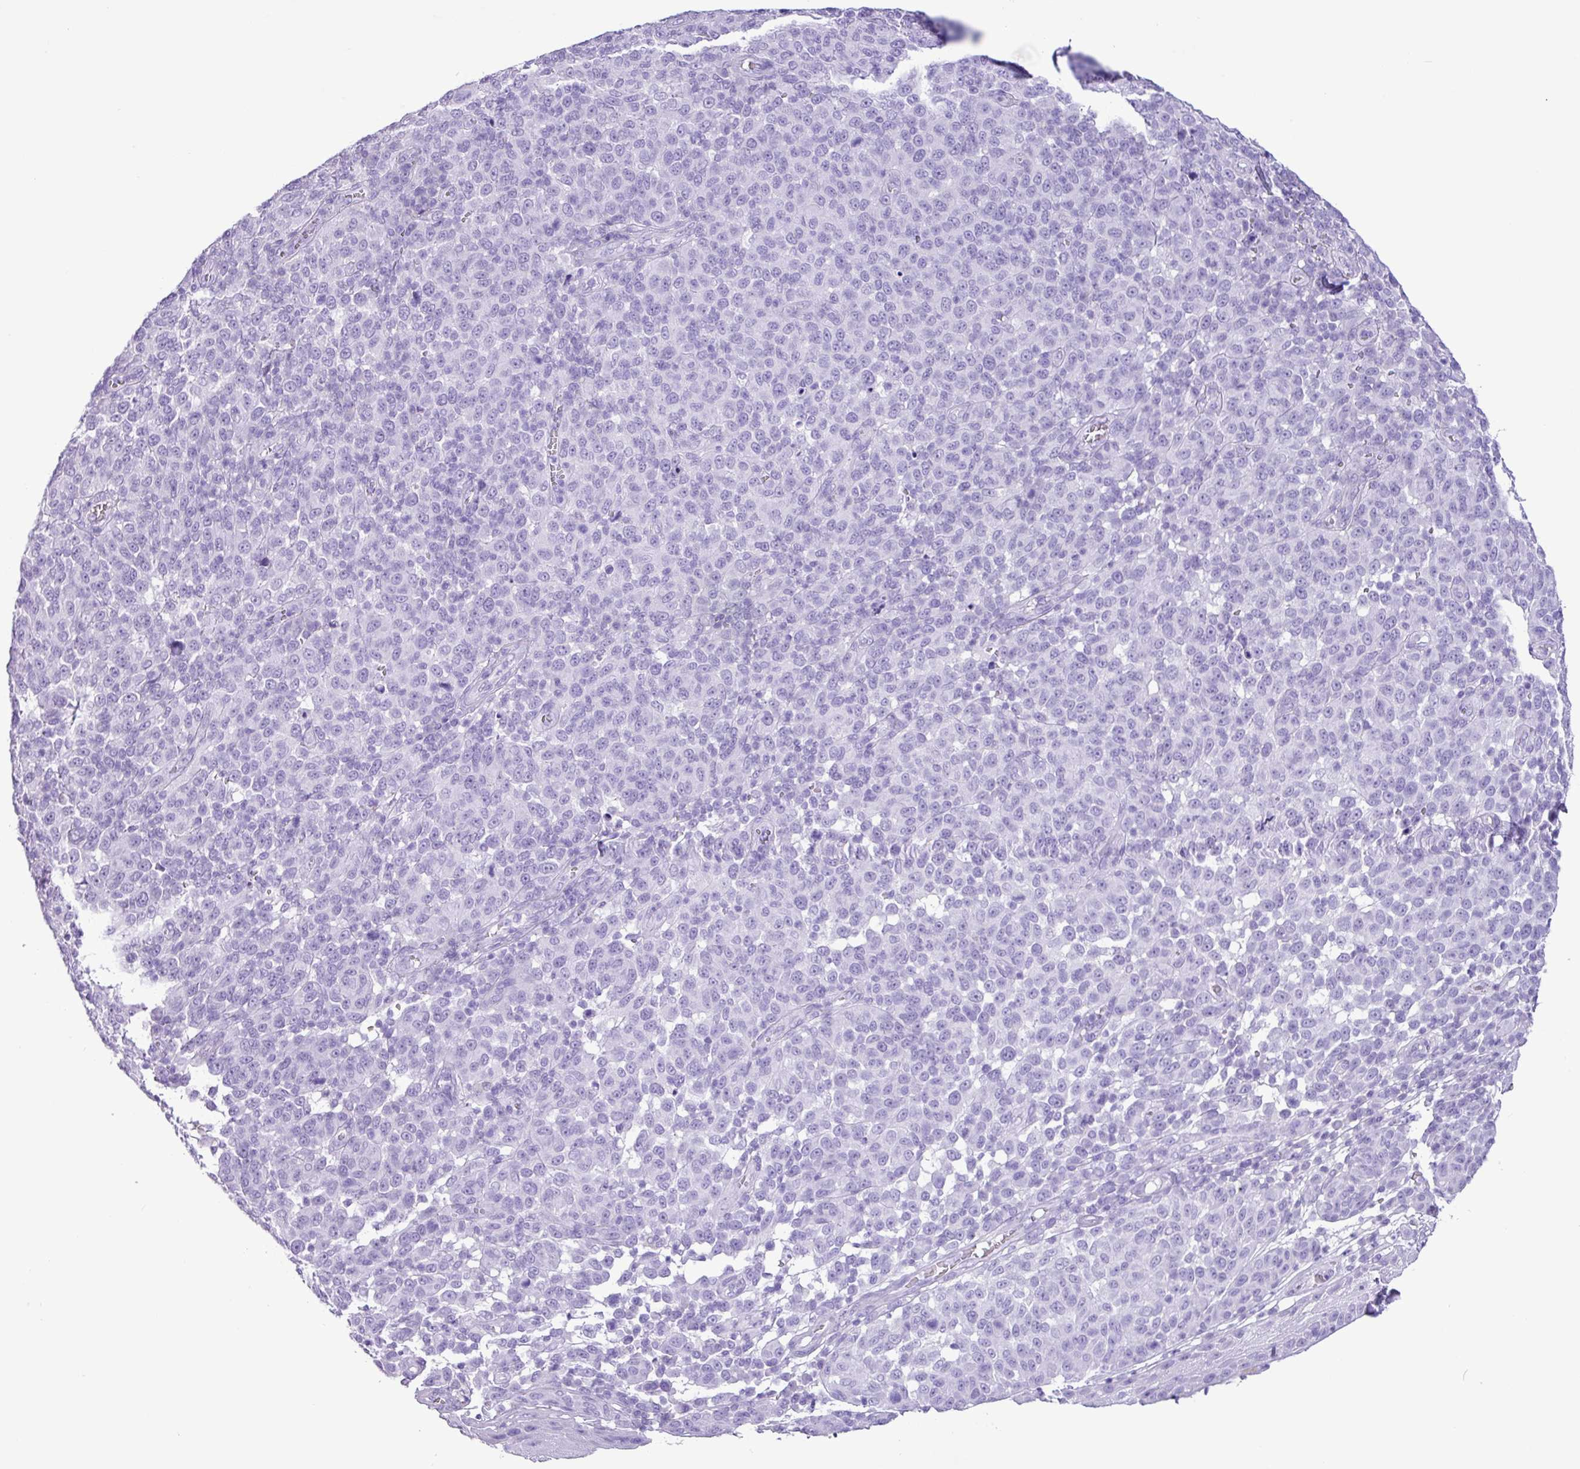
{"staining": {"intensity": "negative", "quantity": "none", "location": "none"}, "tissue": "melanoma", "cell_type": "Tumor cells", "image_type": "cancer", "snomed": [{"axis": "morphology", "description": "Malignant melanoma, NOS"}, {"axis": "topography", "description": "Skin"}], "caption": "Micrograph shows no protein expression in tumor cells of malignant melanoma tissue.", "gene": "CKMT2", "patient": {"sex": "male", "age": 49}}